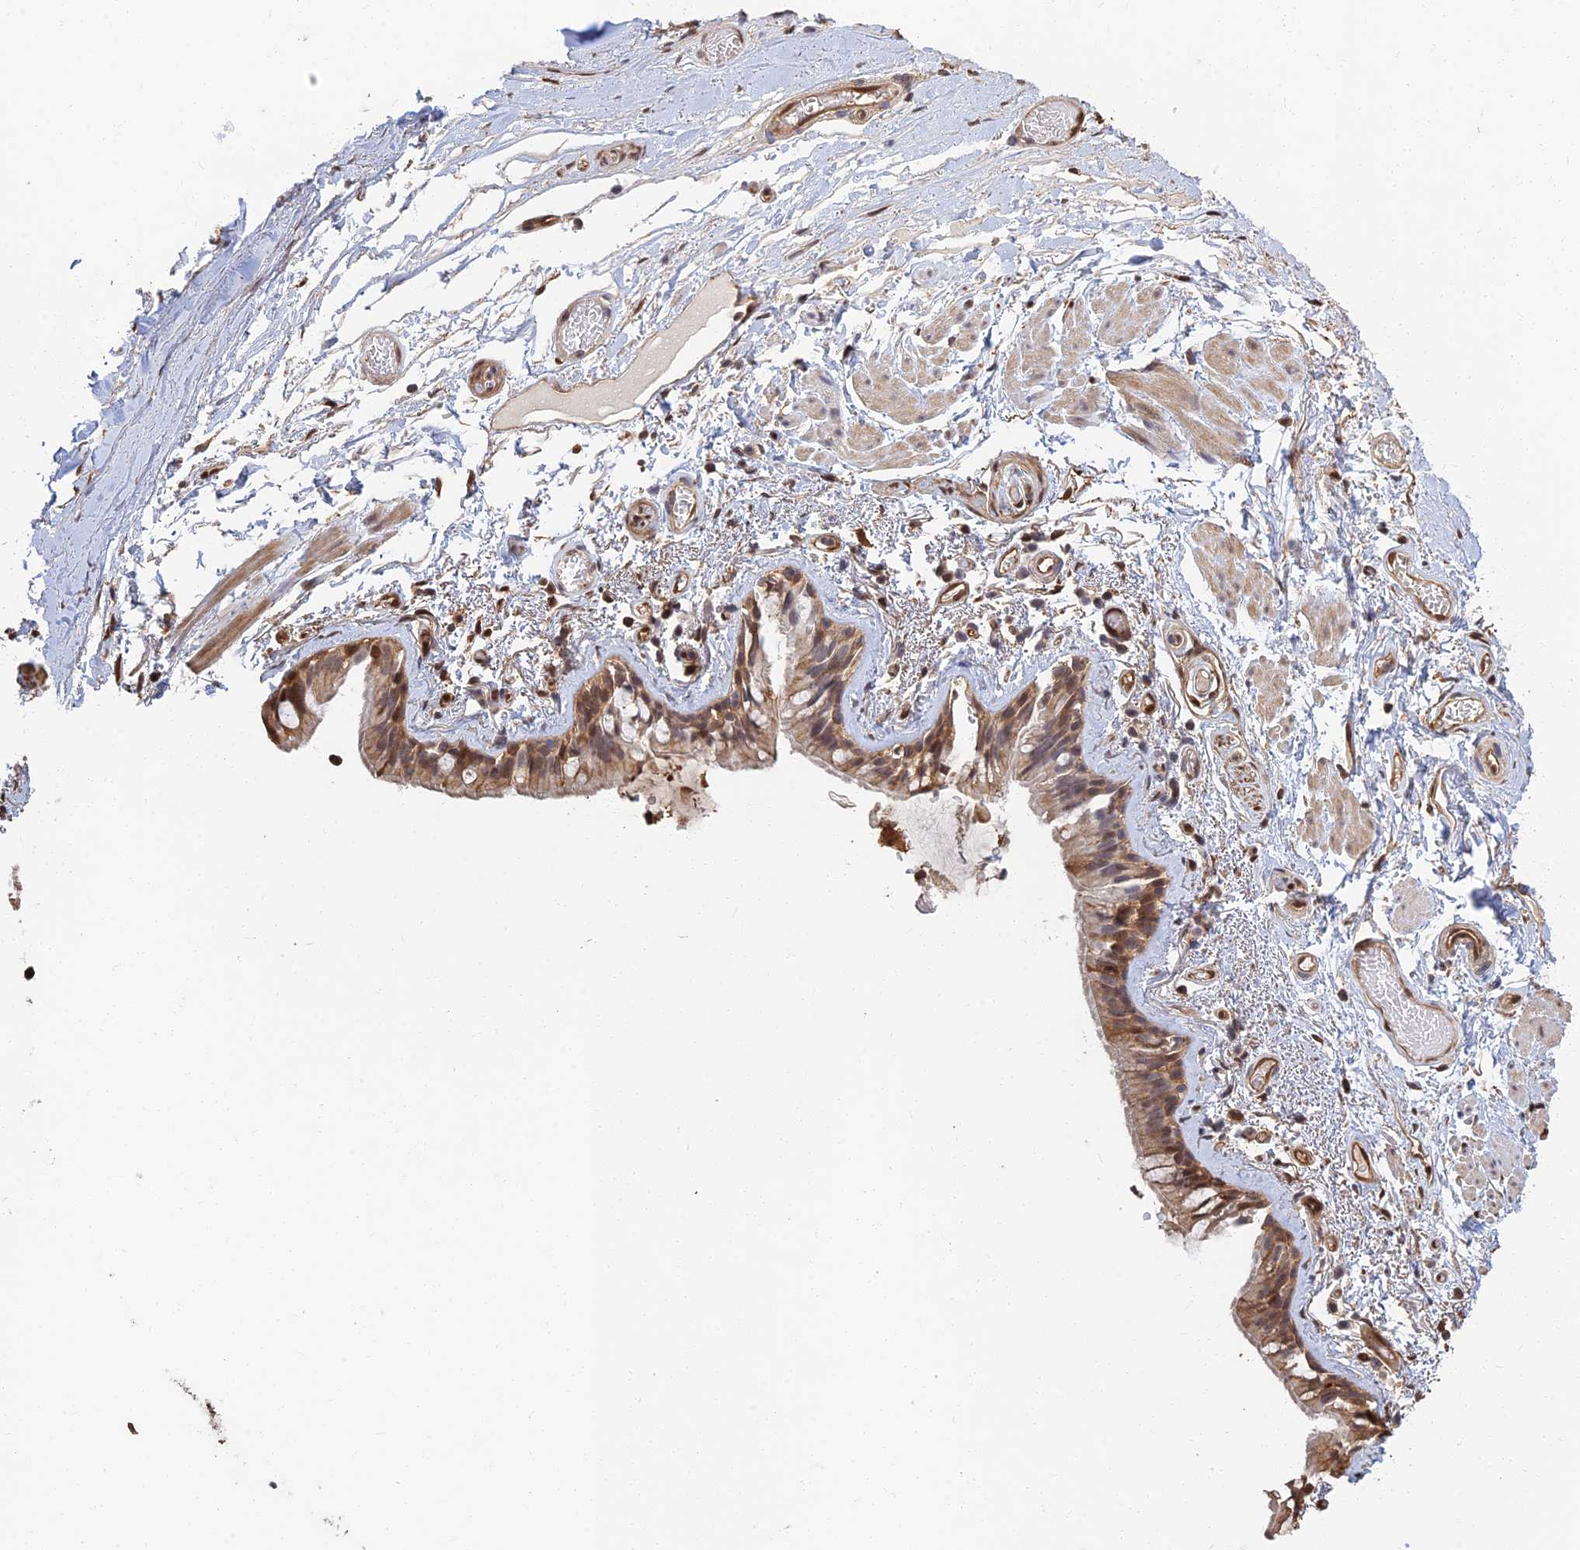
{"staining": {"intensity": "moderate", "quantity": ">75%", "location": "cytoplasmic/membranous,nuclear"}, "tissue": "bronchus", "cell_type": "Respiratory epithelial cells", "image_type": "normal", "snomed": [{"axis": "morphology", "description": "Normal tissue, NOS"}, {"axis": "topography", "description": "Cartilage tissue"}], "caption": "Protein staining of benign bronchus exhibits moderate cytoplasmic/membranous,nuclear staining in approximately >75% of respiratory epithelial cells.", "gene": "LRRN3", "patient": {"sex": "male", "age": 63}}